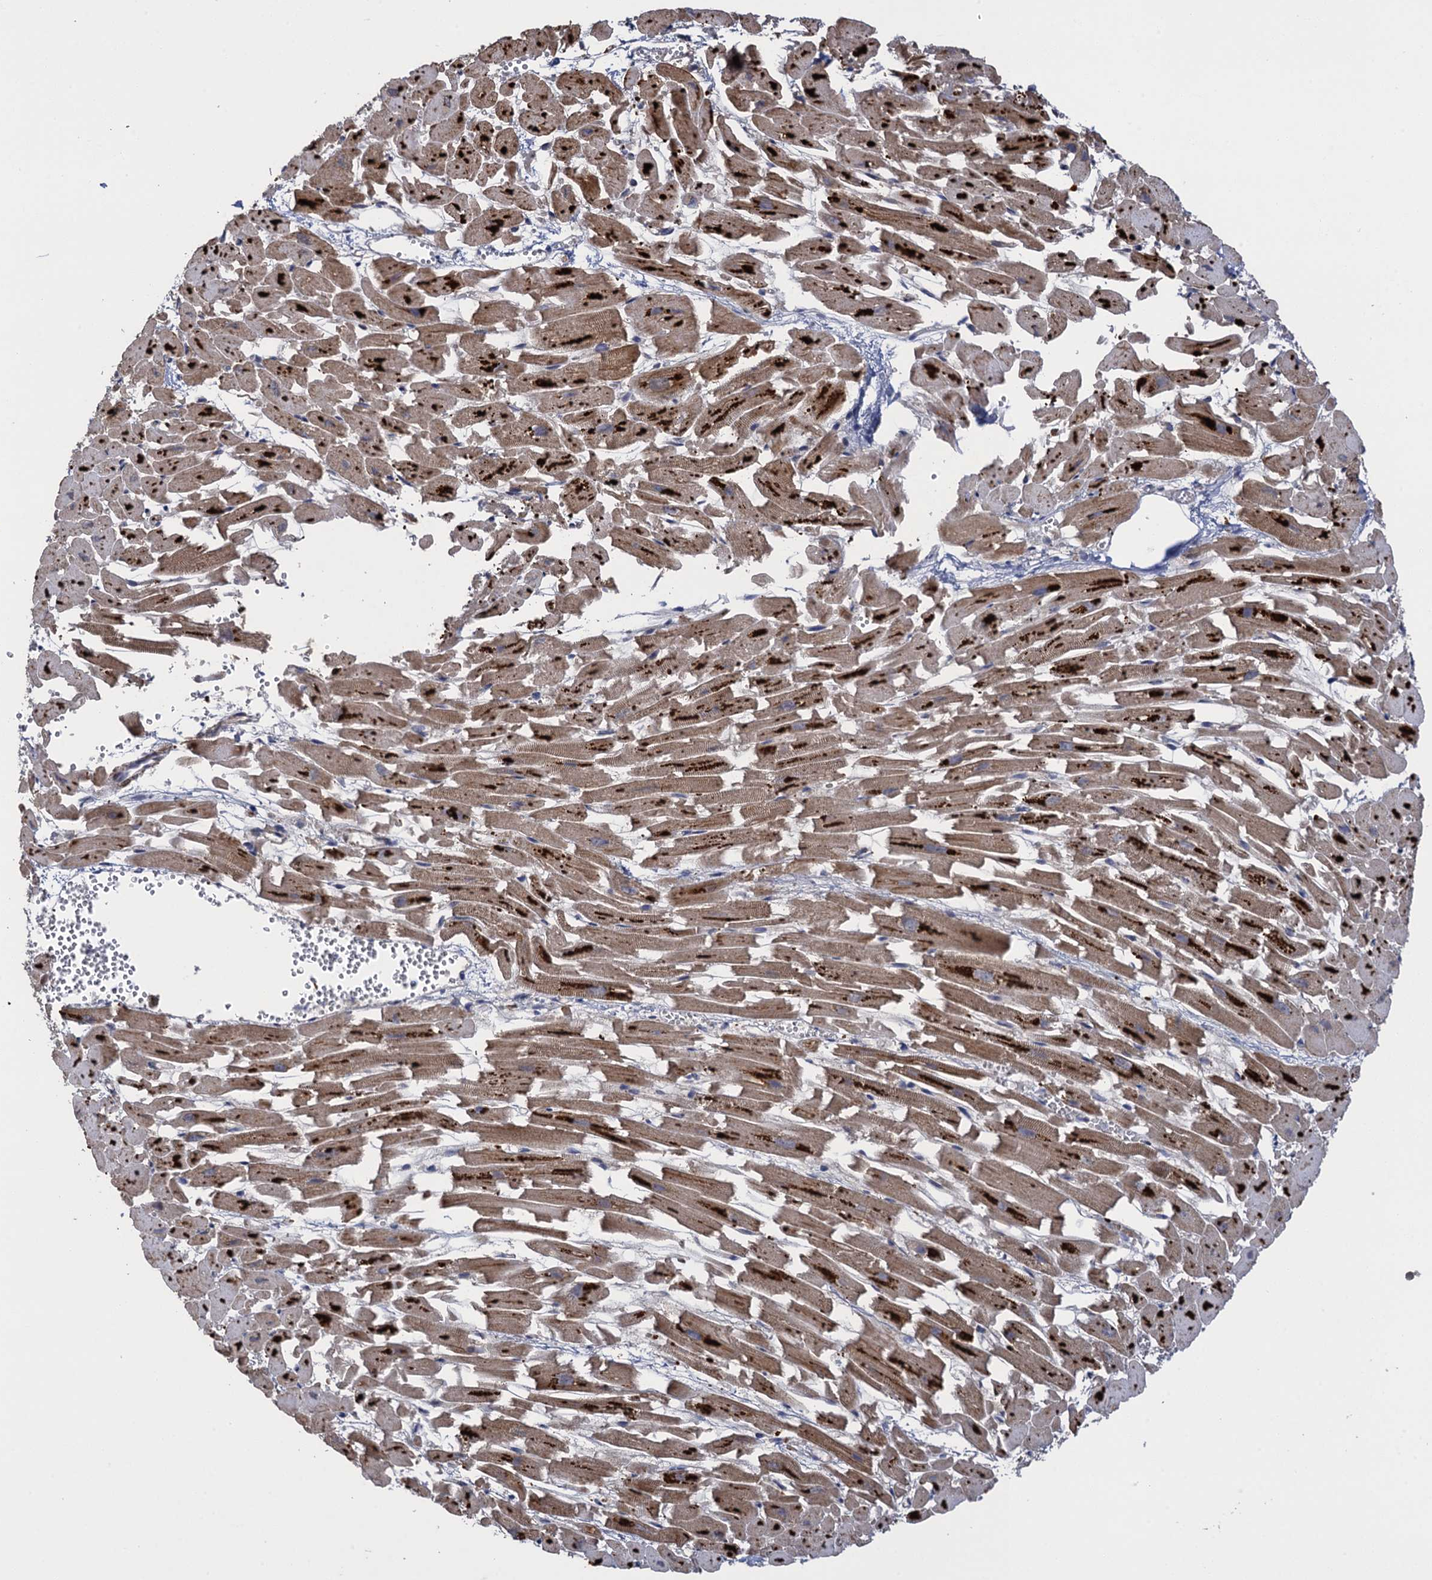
{"staining": {"intensity": "strong", "quantity": ">75%", "location": "cytoplasmic/membranous"}, "tissue": "heart muscle", "cell_type": "Cardiomyocytes", "image_type": "normal", "snomed": [{"axis": "morphology", "description": "Normal tissue, NOS"}, {"axis": "topography", "description": "Heart"}], "caption": "Protein staining by IHC shows strong cytoplasmic/membranous positivity in approximately >75% of cardiomyocytes in benign heart muscle. The staining is performed using DAB (3,3'-diaminobenzidine) brown chromogen to label protein expression. The nuclei are counter-stained blue using hematoxylin.", "gene": "WDR88", "patient": {"sex": "female", "age": 64}}